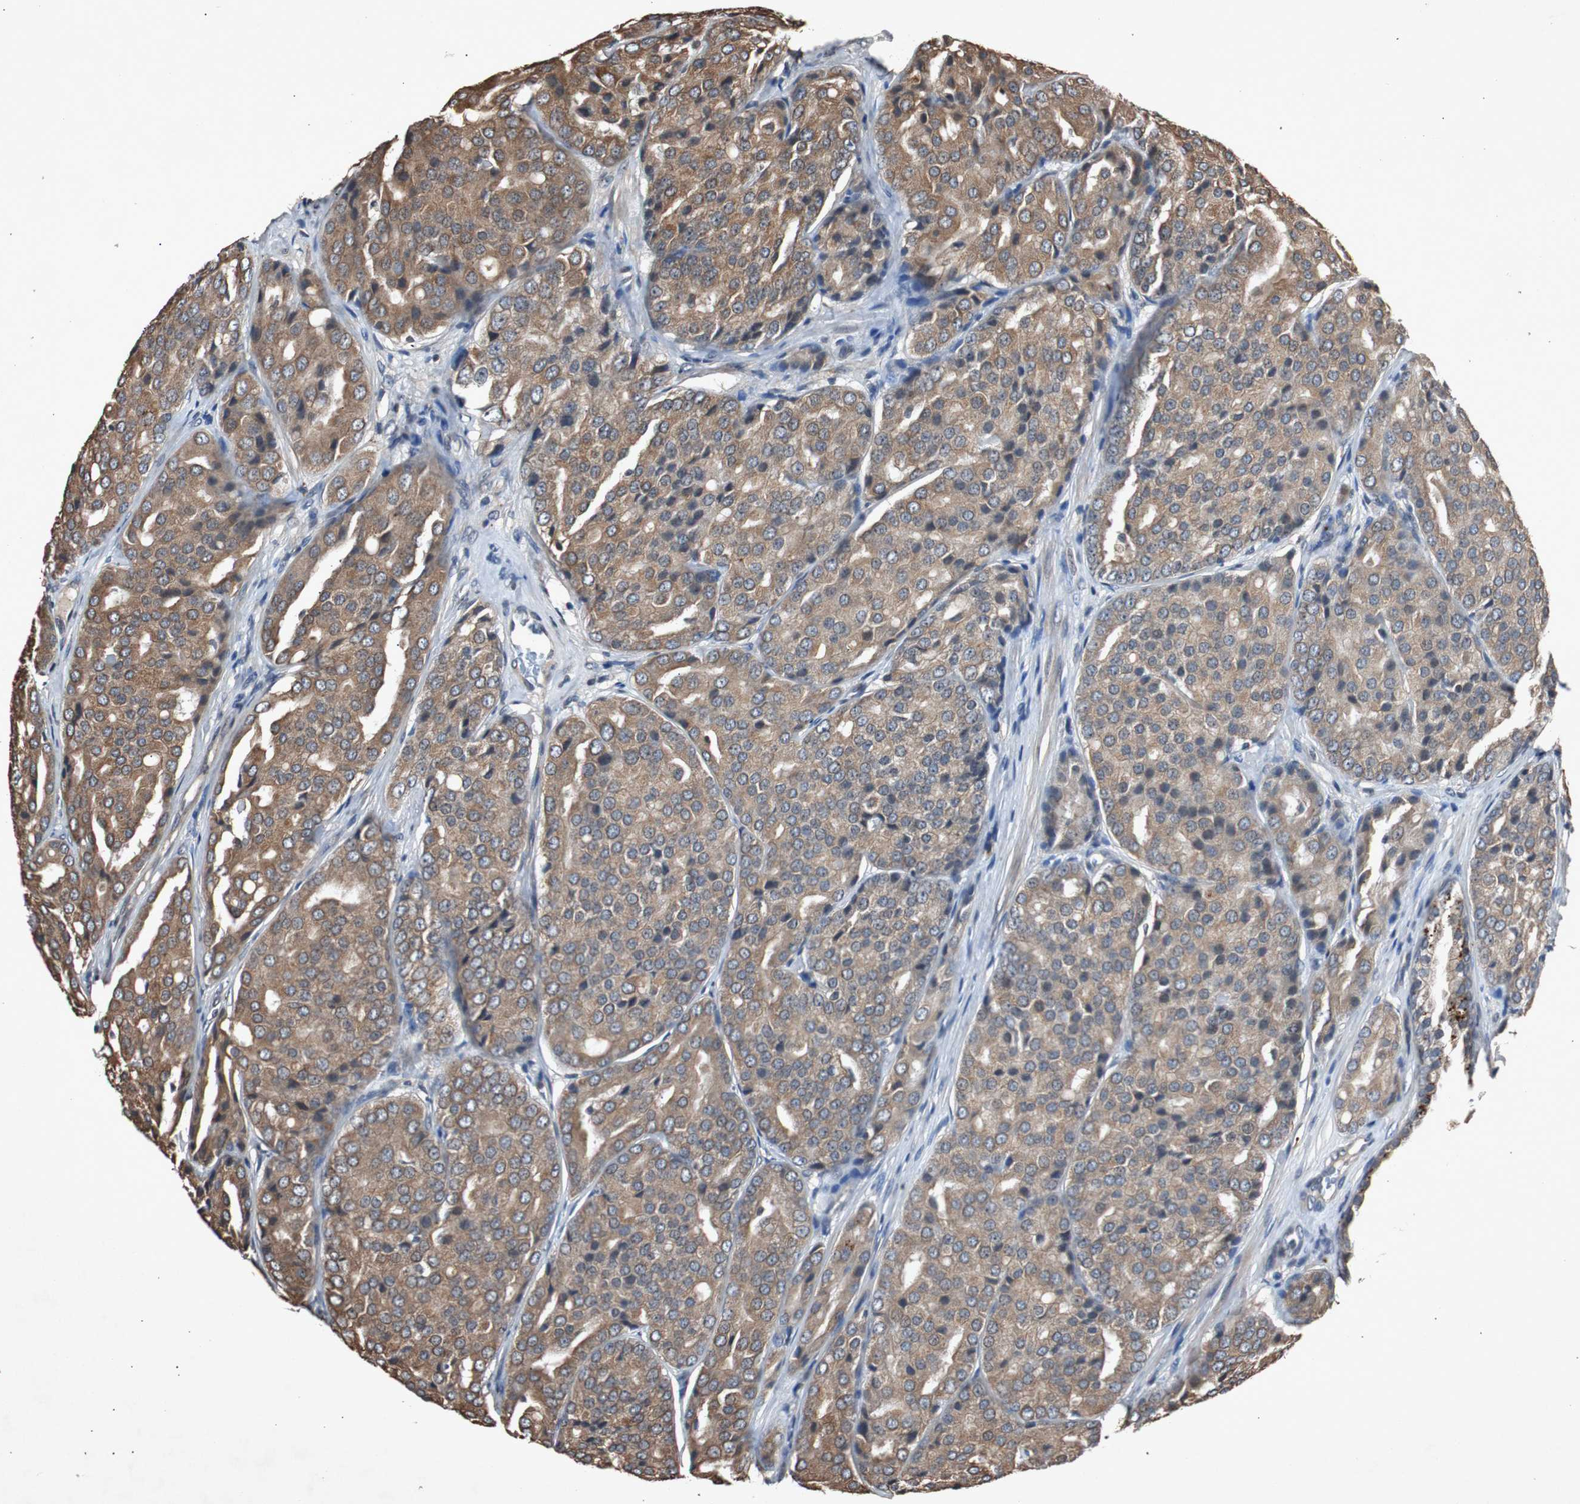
{"staining": {"intensity": "moderate", "quantity": ">75%", "location": "cytoplasmic/membranous"}, "tissue": "prostate cancer", "cell_type": "Tumor cells", "image_type": "cancer", "snomed": [{"axis": "morphology", "description": "Adenocarcinoma, High grade"}, {"axis": "topography", "description": "Prostate"}], "caption": "Tumor cells reveal moderate cytoplasmic/membranous expression in approximately >75% of cells in prostate cancer (adenocarcinoma (high-grade)).", "gene": "SLIT2", "patient": {"sex": "male", "age": 64}}